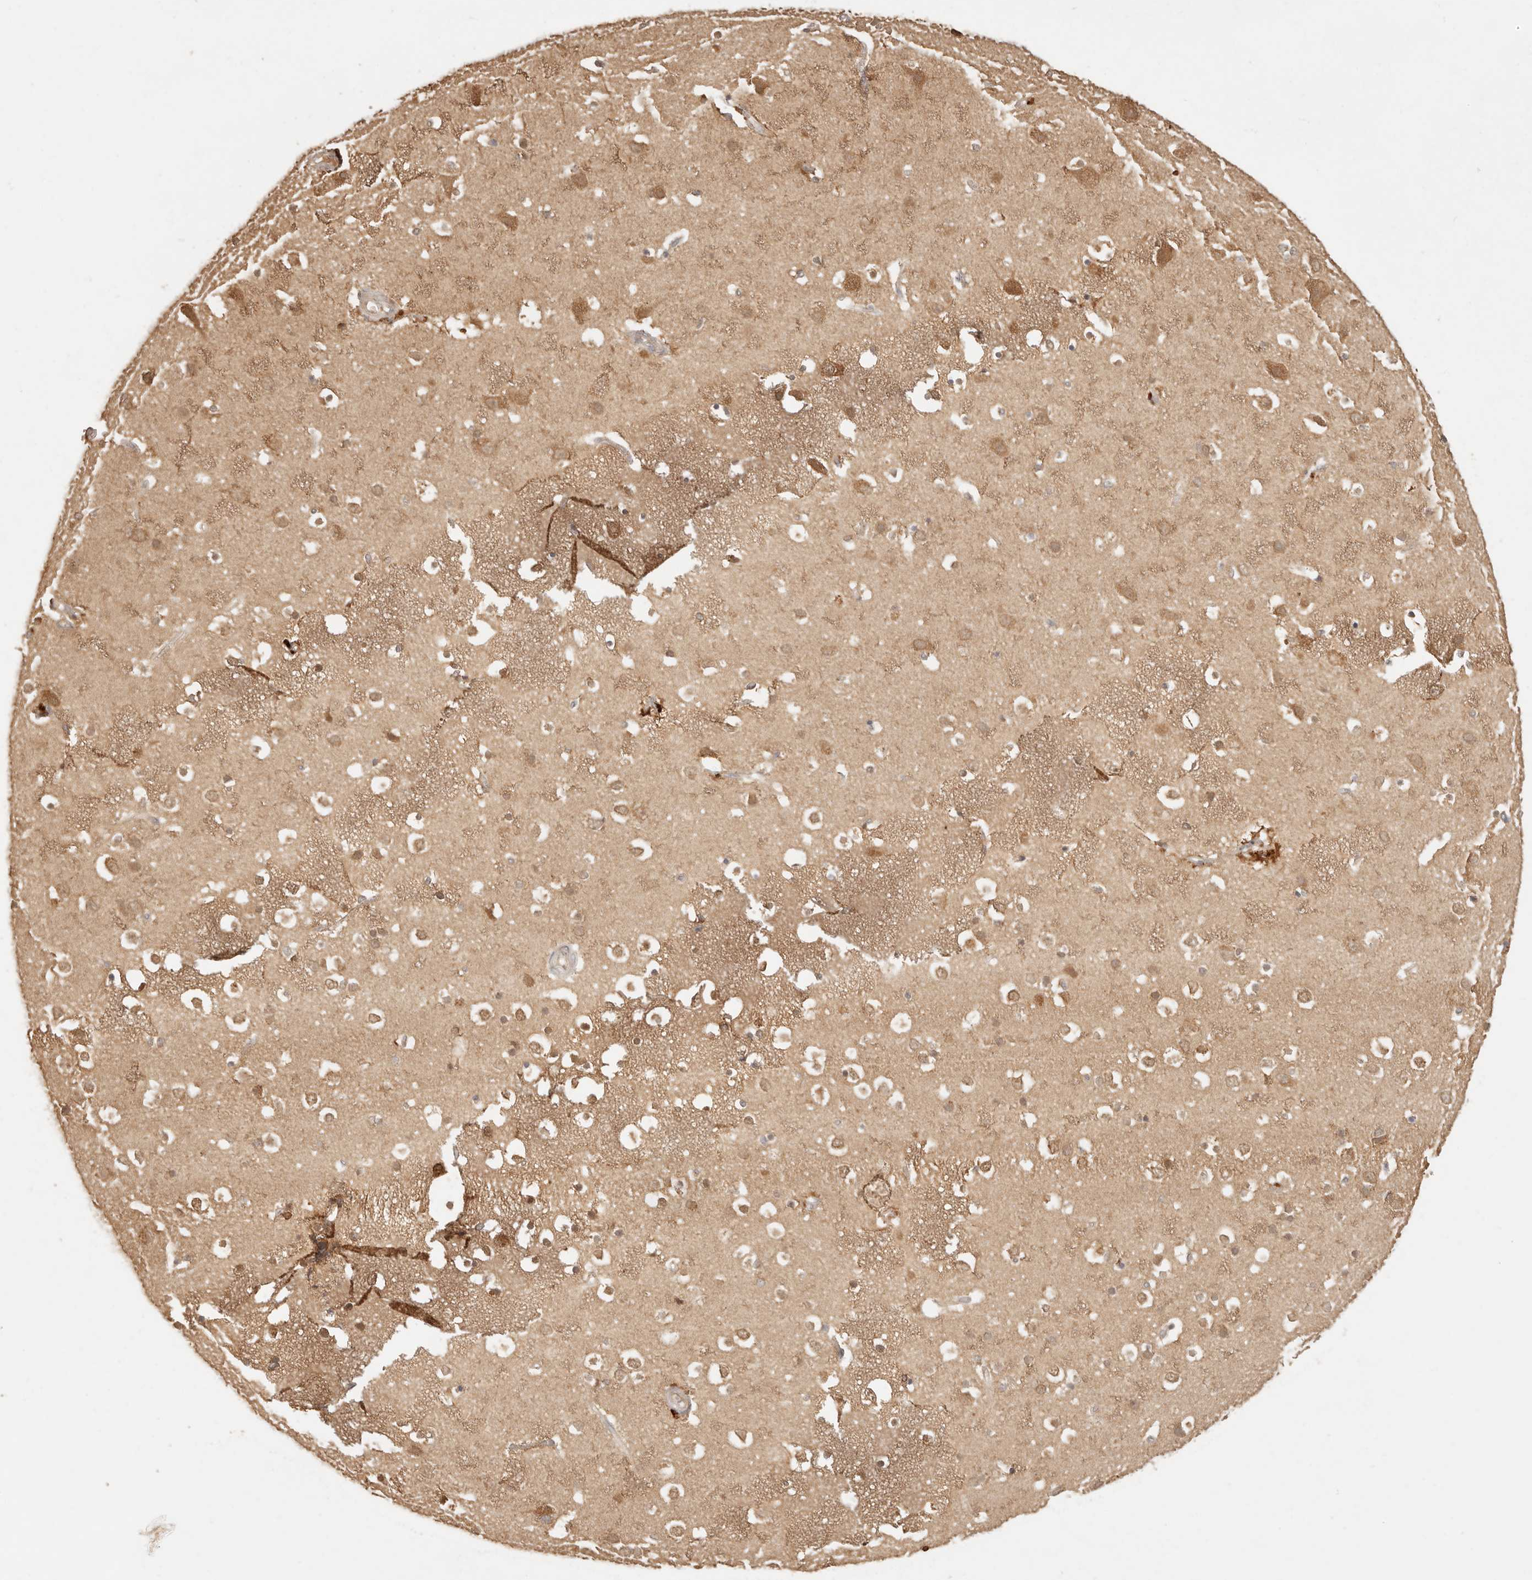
{"staining": {"intensity": "moderate", "quantity": "<25%", "location": "cytoplasmic/membranous"}, "tissue": "cerebral cortex", "cell_type": "Endothelial cells", "image_type": "normal", "snomed": [{"axis": "morphology", "description": "Normal tissue, NOS"}, {"axis": "topography", "description": "Cerebral cortex"}], "caption": "Endothelial cells reveal low levels of moderate cytoplasmic/membranous staining in approximately <25% of cells in benign human cerebral cortex.", "gene": "INTS11", "patient": {"sex": "male", "age": 54}}